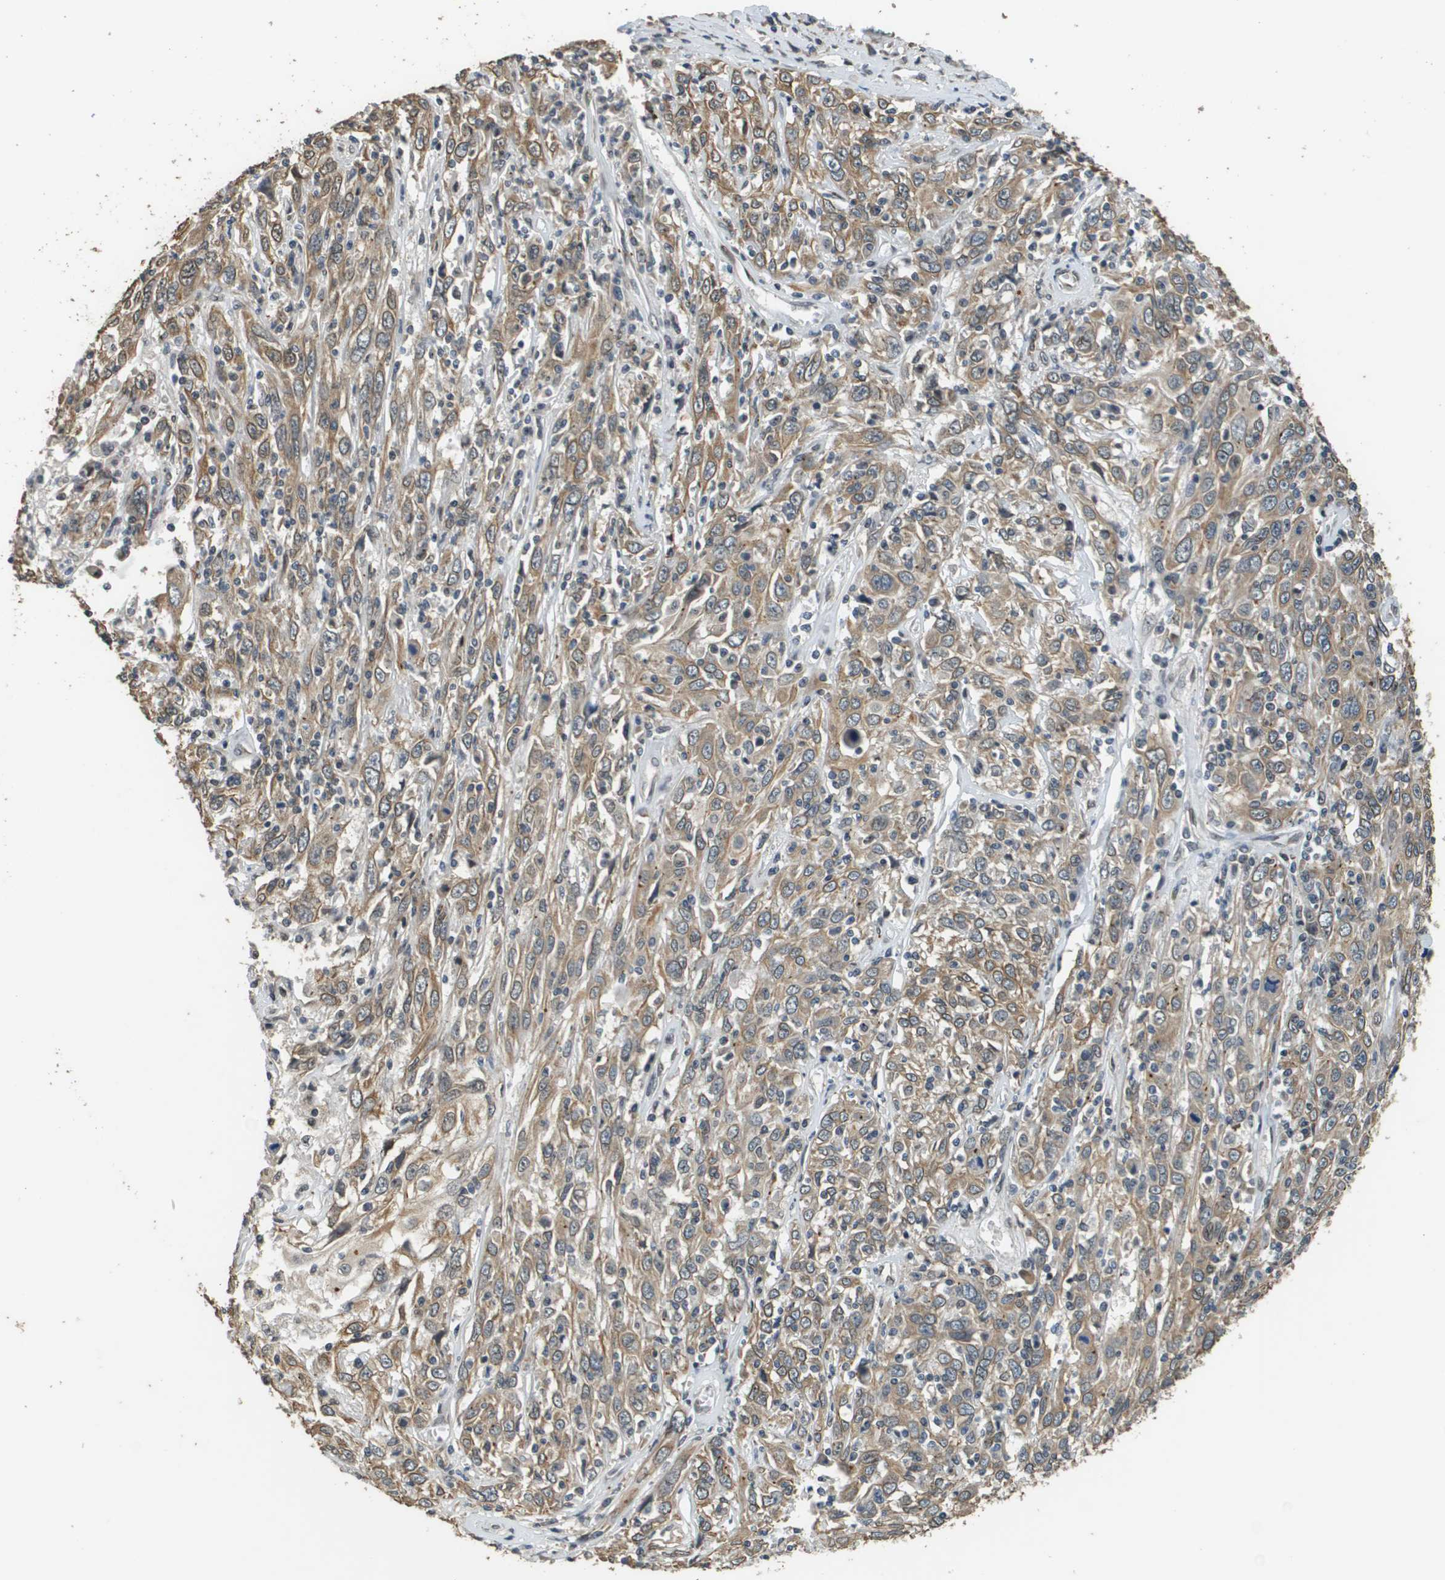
{"staining": {"intensity": "moderate", "quantity": ">75%", "location": "cytoplasmic/membranous"}, "tissue": "cervical cancer", "cell_type": "Tumor cells", "image_type": "cancer", "snomed": [{"axis": "morphology", "description": "Squamous cell carcinoma, NOS"}, {"axis": "topography", "description": "Cervix"}], "caption": "A histopathology image of human cervical squamous cell carcinoma stained for a protein shows moderate cytoplasmic/membranous brown staining in tumor cells.", "gene": "FANCC", "patient": {"sex": "female", "age": 46}}